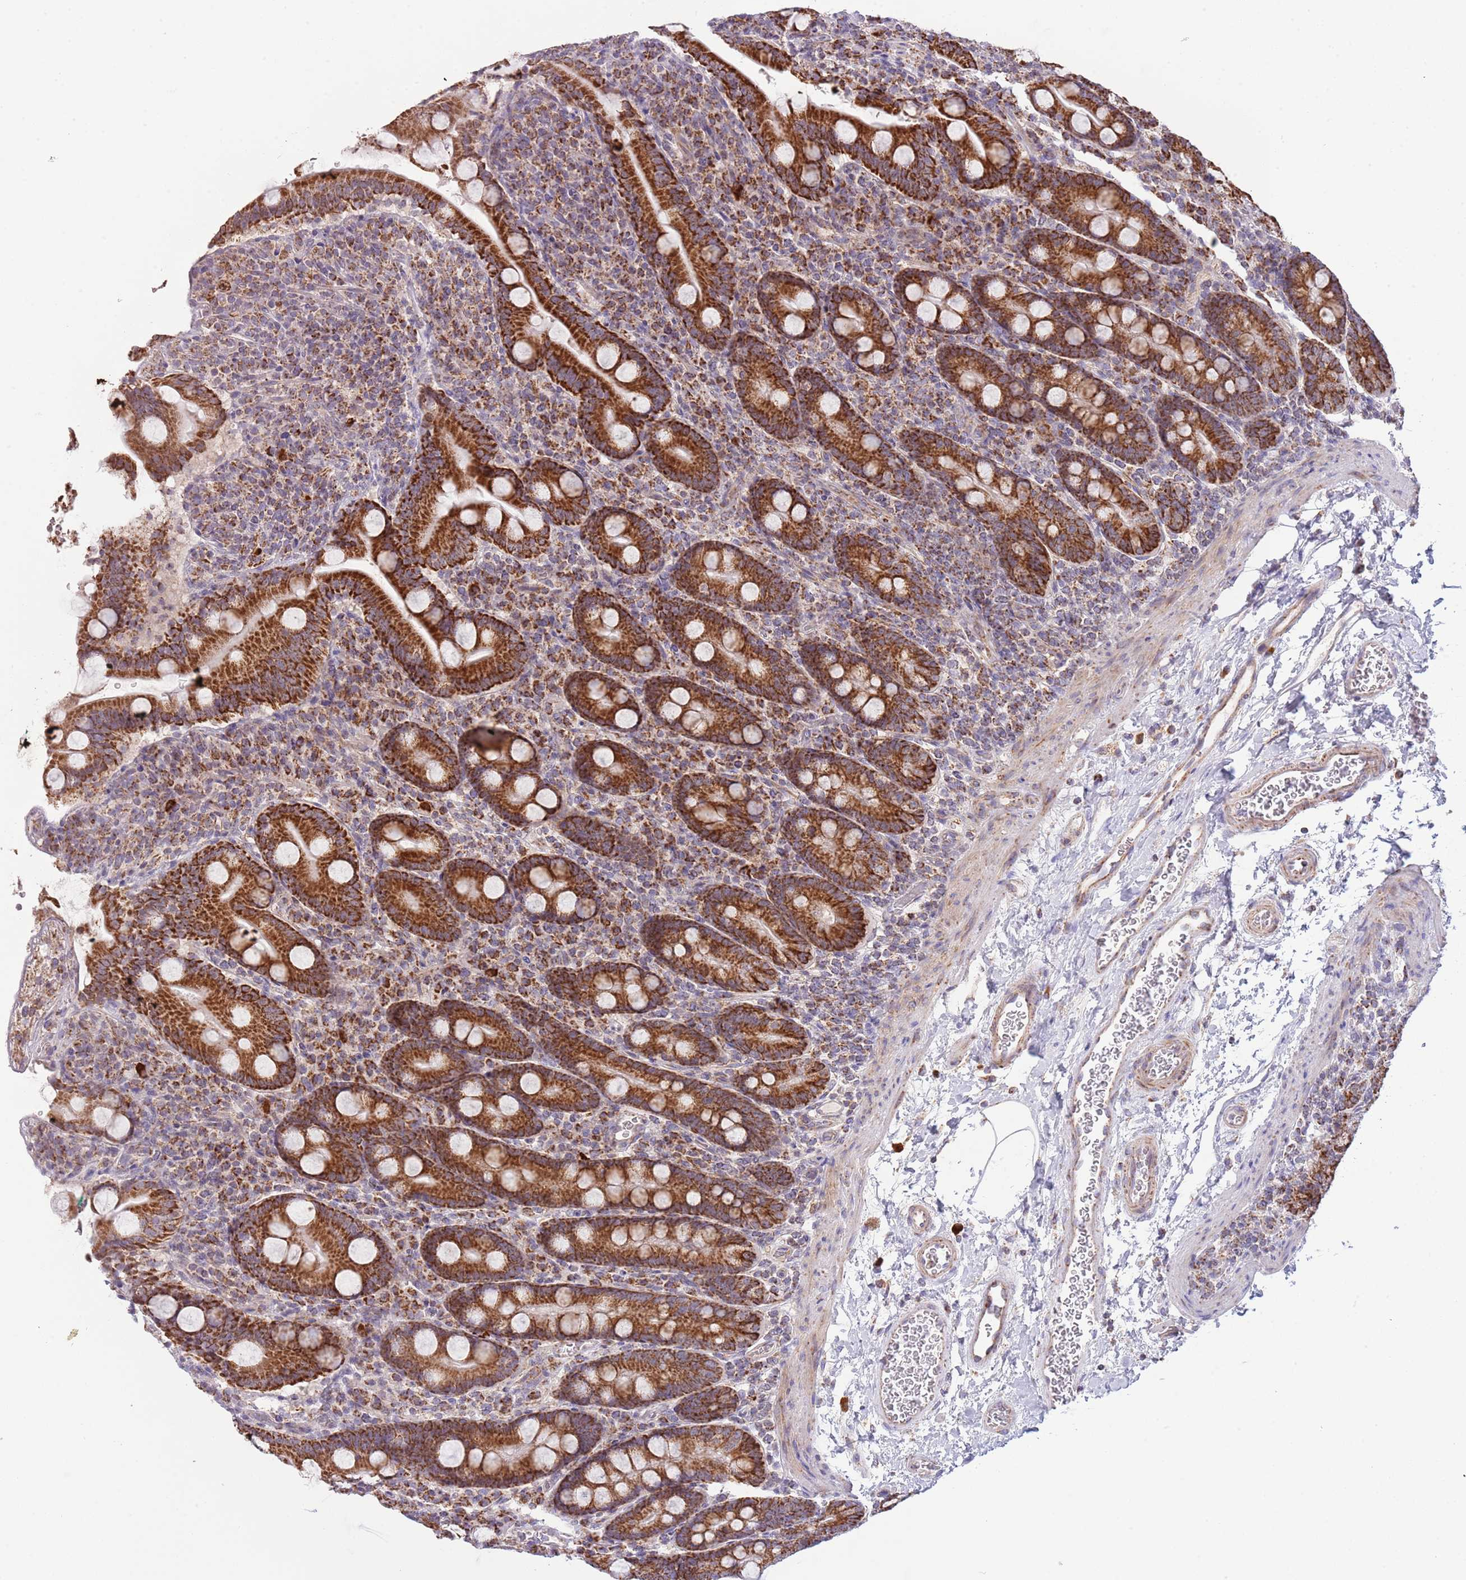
{"staining": {"intensity": "strong", "quantity": ">75%", "location": "cytoplasmic/membranous"}, "tissue": "duodenum", "cell_type": "Glandular cells", "image_type": "normal", "snomed": [{"axis": "morphology", "description": "Normal tissue, NOS"}, {"axis": "topography", "description": "Duodenum"}], "caption": "This is a photomicrograph of immunohistochemistry (IHC) staining of unremarkable duodenum, which shows strong positivity in the cytoplasmic/membranous of glandular cells.", "gene": "LHX6", "patient": {"sex": "male", "age": 35}}